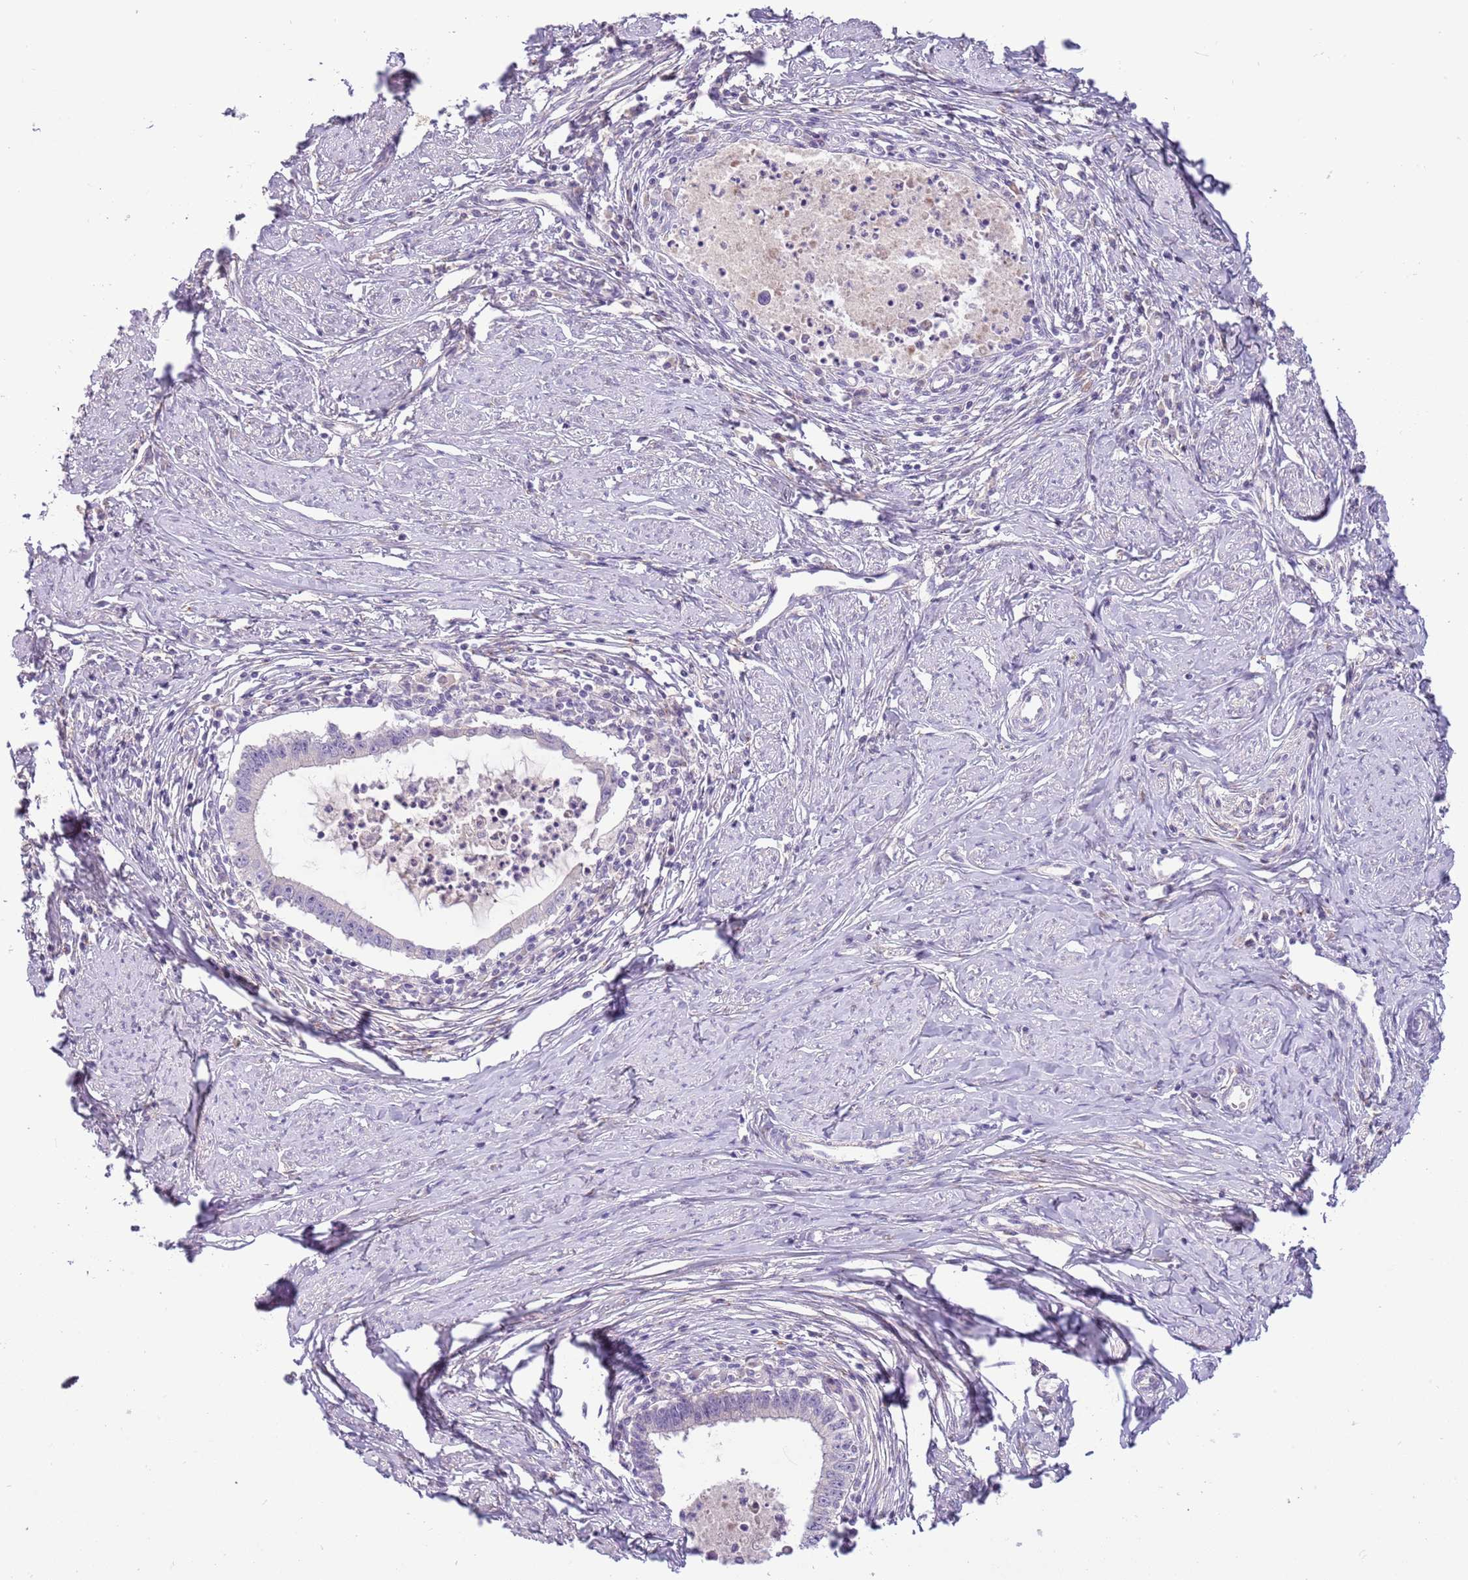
{"staining": {"intensity": "negative", "quantity": "none", "location": "none"}, "tissue": "cervical cancer", "cell_type": "Tumor cells", "image_type": "cancer", "snomed": [{"axis": "morphology", "description": "Adenocarcinoma, NOS"}, {"axis": "topography", "description": "Cervix"}], "caption": "Tumor cells are negative for brown protein staining in cervical adenocarcinoma.", "gene": "CFAP73", "patient": {"sex": "female", "age": 36}}